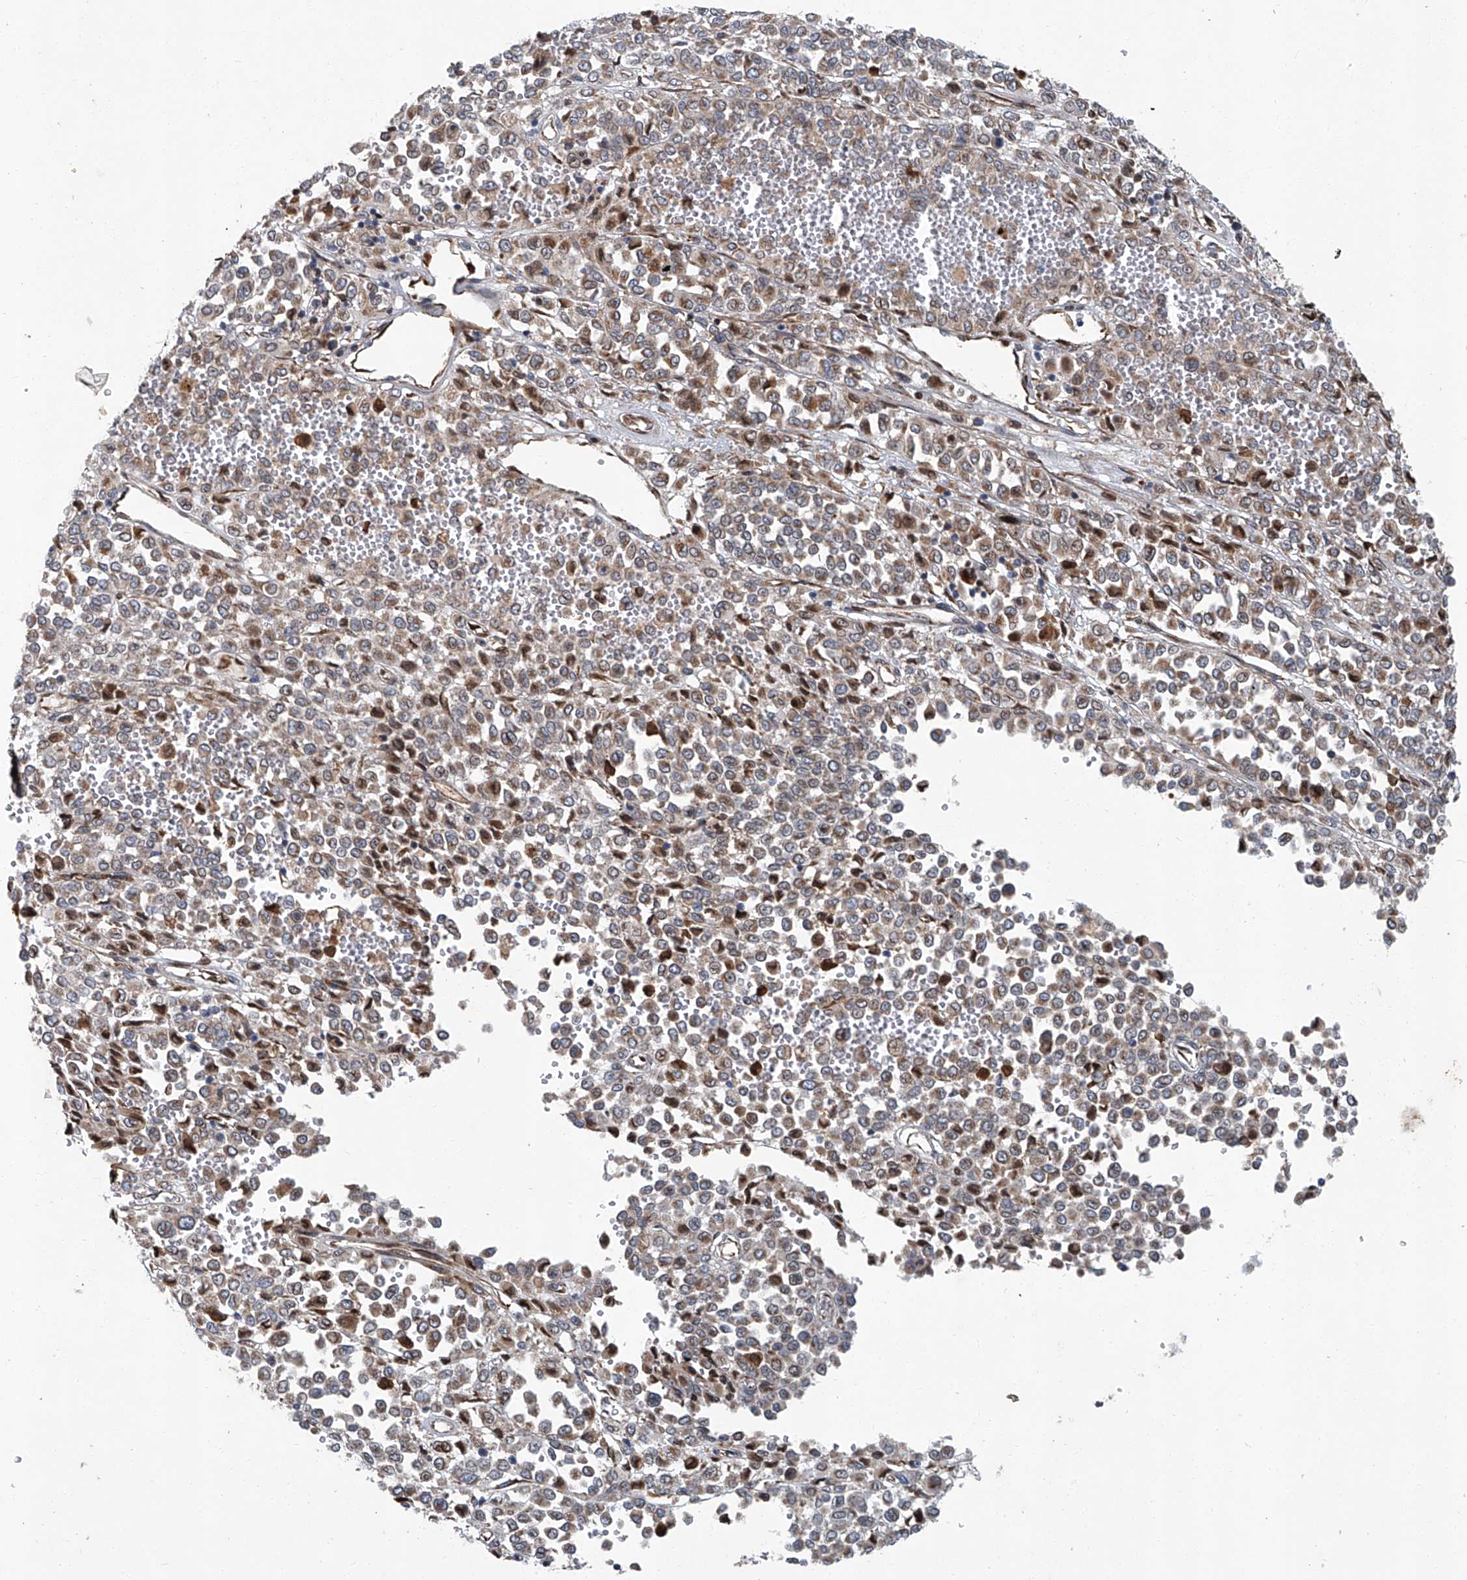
{"staining": {"intensity": "weak", "quantity": ">75%", "location": "cytoplasmic/membranous"}, "tissue": "melanoma", "cell_type": "Tumor cells", "image_type": "cancer", "snomed": [{"axis": "morphology", "description": "Malignant melanoma, Metastatic site"}, {"axis": "topography", "description": "Pancreas"}], "caption": "Immunohistochemistry micrograph of human malignant melanoma (metastatic site) stained for a protein (brown), which exhibits low levels of weak cytoplasmic/membranous staining in about >75% of tumor cells.", "gene": "GPR132", "patient": {"sex": "female", "age": 30}}